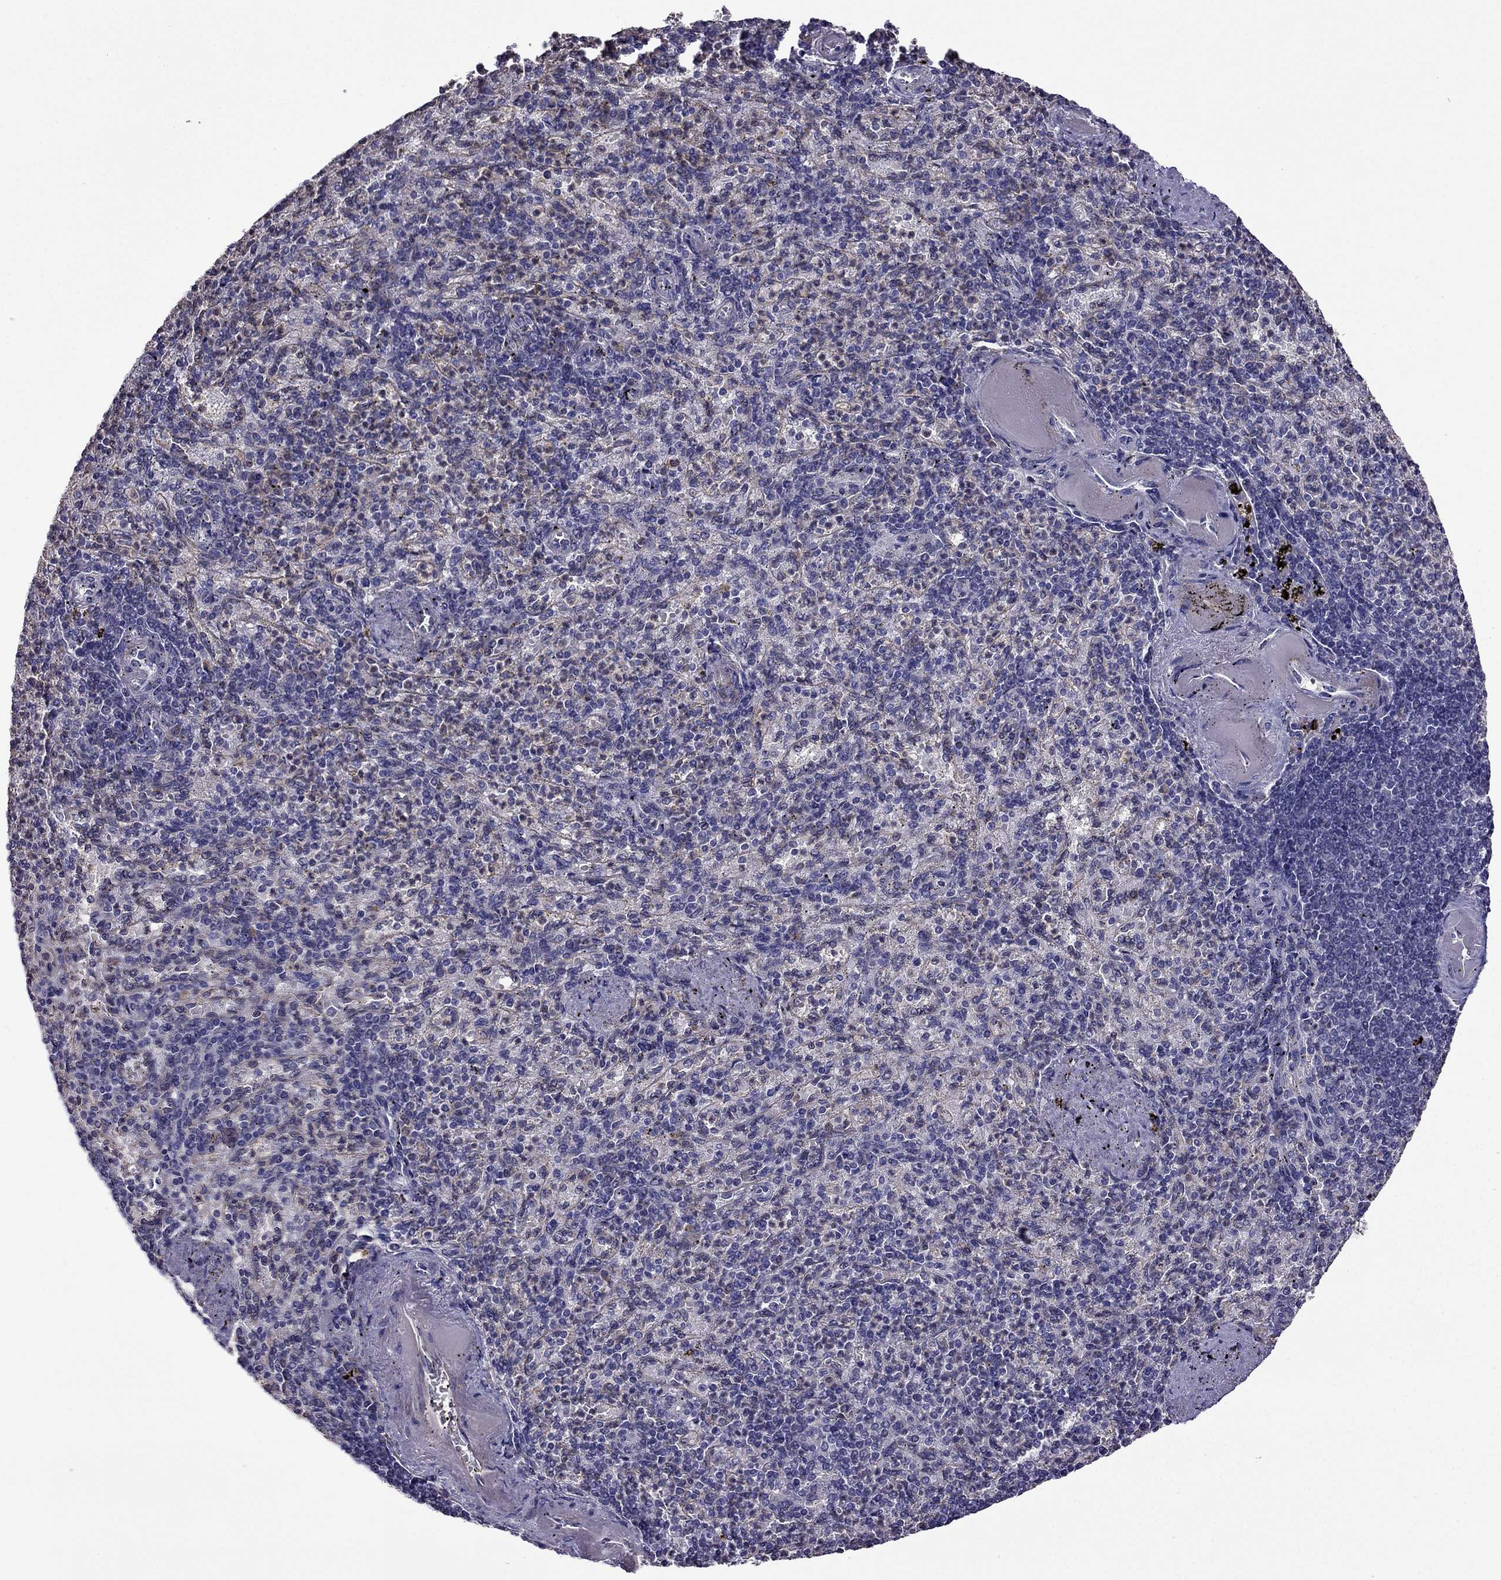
{"staining": {"intensity": "negative", "quantity": "none", "location": "none"}, "tissue": "spleen", "cell_type": "Cells in red pulp", "image_type": "normal", "snomed": [{"axis": "morphology", "description": "Normal tissue, NOS"}, {"axis": "topography", "description": "Spleen"}], "caption": "This photomicrograph is of unremarkable spleen stained with immunohistochemistry (IHC) to label a protein in brown with the nuclei are counter-stained blue. There is no expression in cells in red pulp.", "gene": "CDH9", "patient": {"sex": "female", "age": 74}}